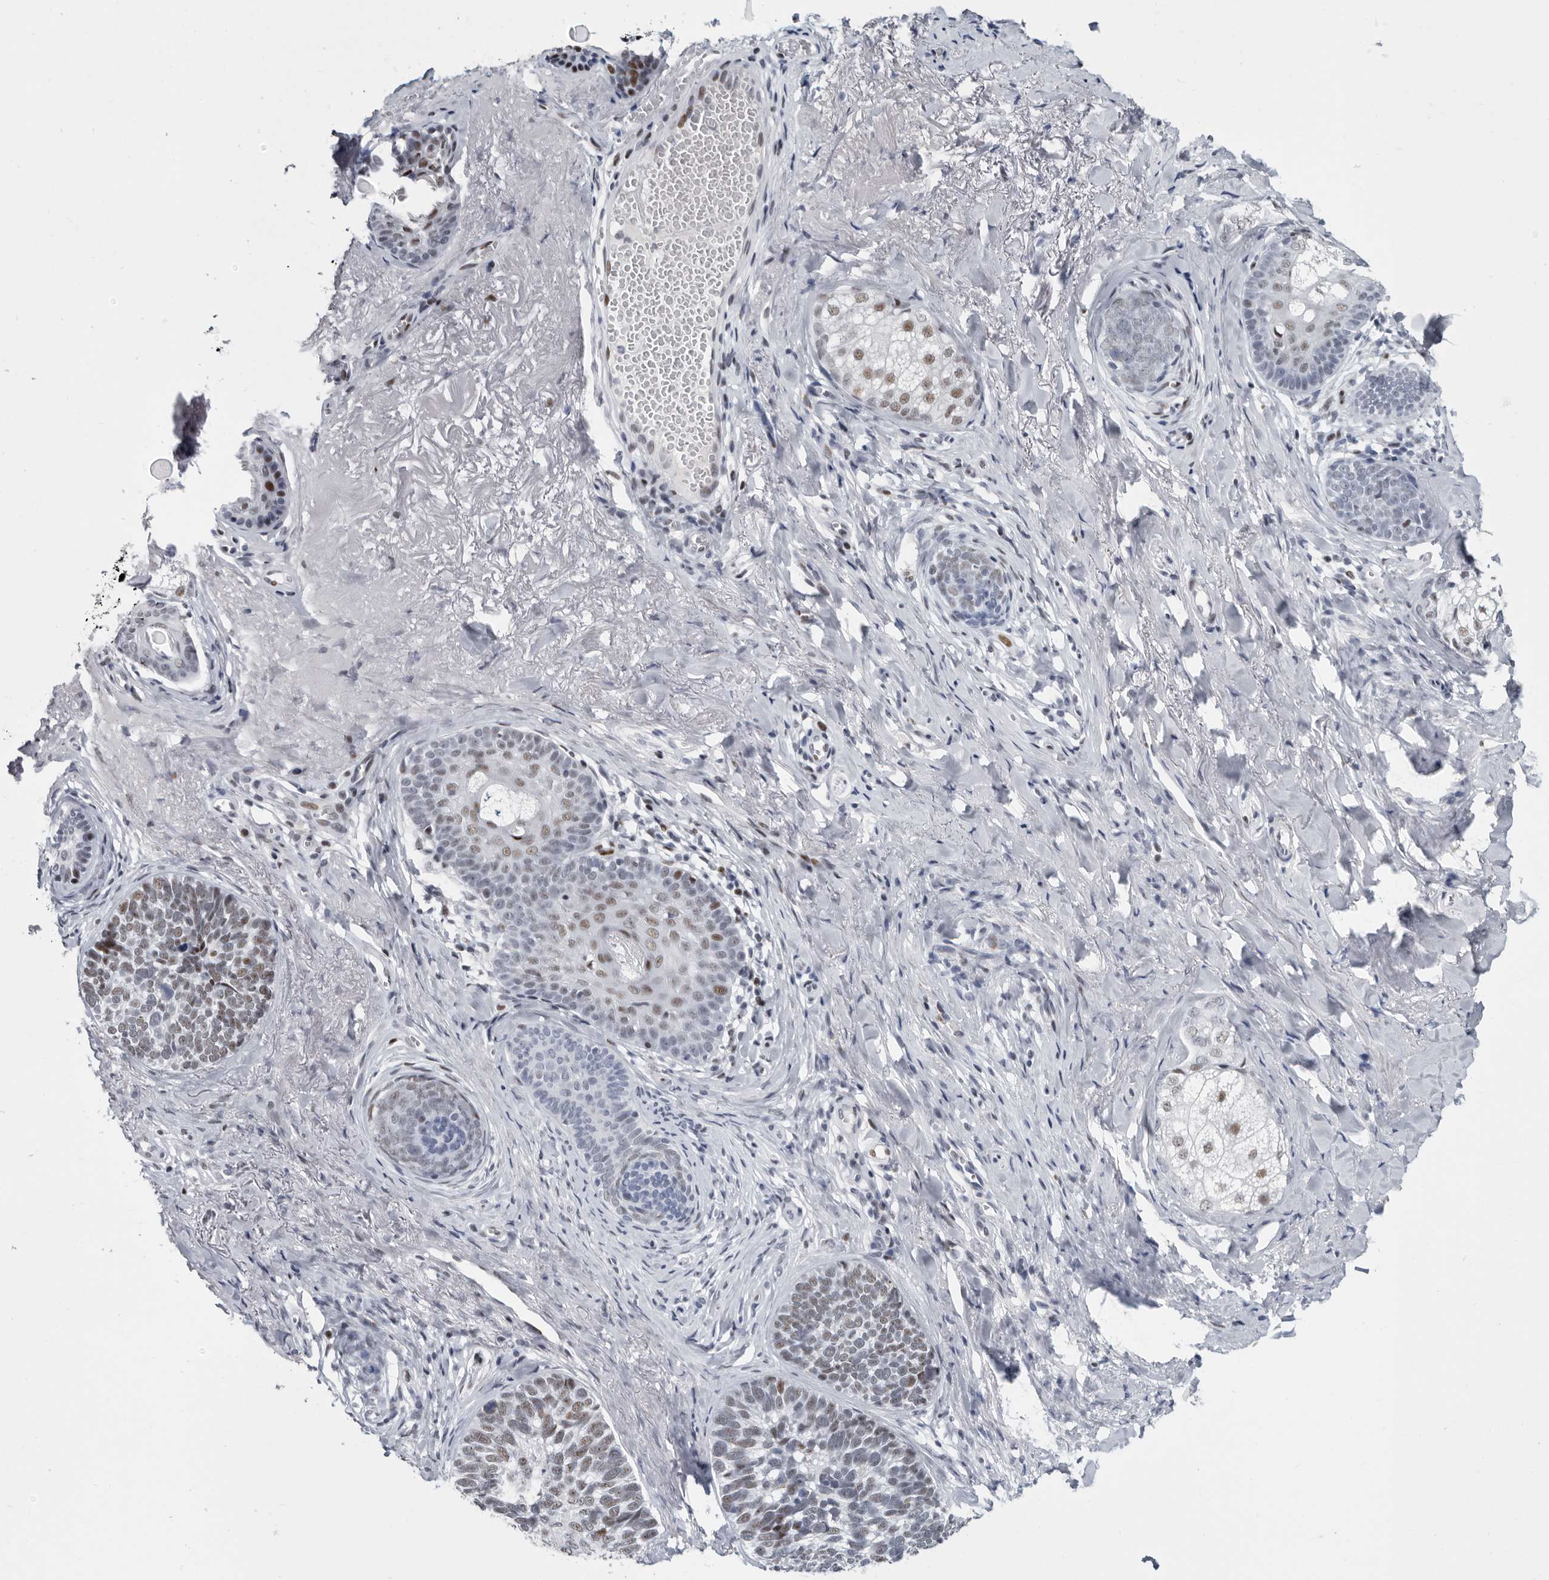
{"staining": {"intensity": "weak", "quantity": ">75%", "location": "nuclear"}, "tissue": "skin cancer", "cell_type": "Tumor cells", "image_type": "cancer", "snomed": [{"axis": "morphology", "description": "Basal cell carcinoma"}, {"axis": "topography", "description": "Skin"}], "caption": "Tumor cells exhibit low levels of weak nuclear positivity in approximately >75% of cells in skin basal cell carcinoma.", "gene": "WRAP73", "patient": {"sex": "male", "age": 62}}